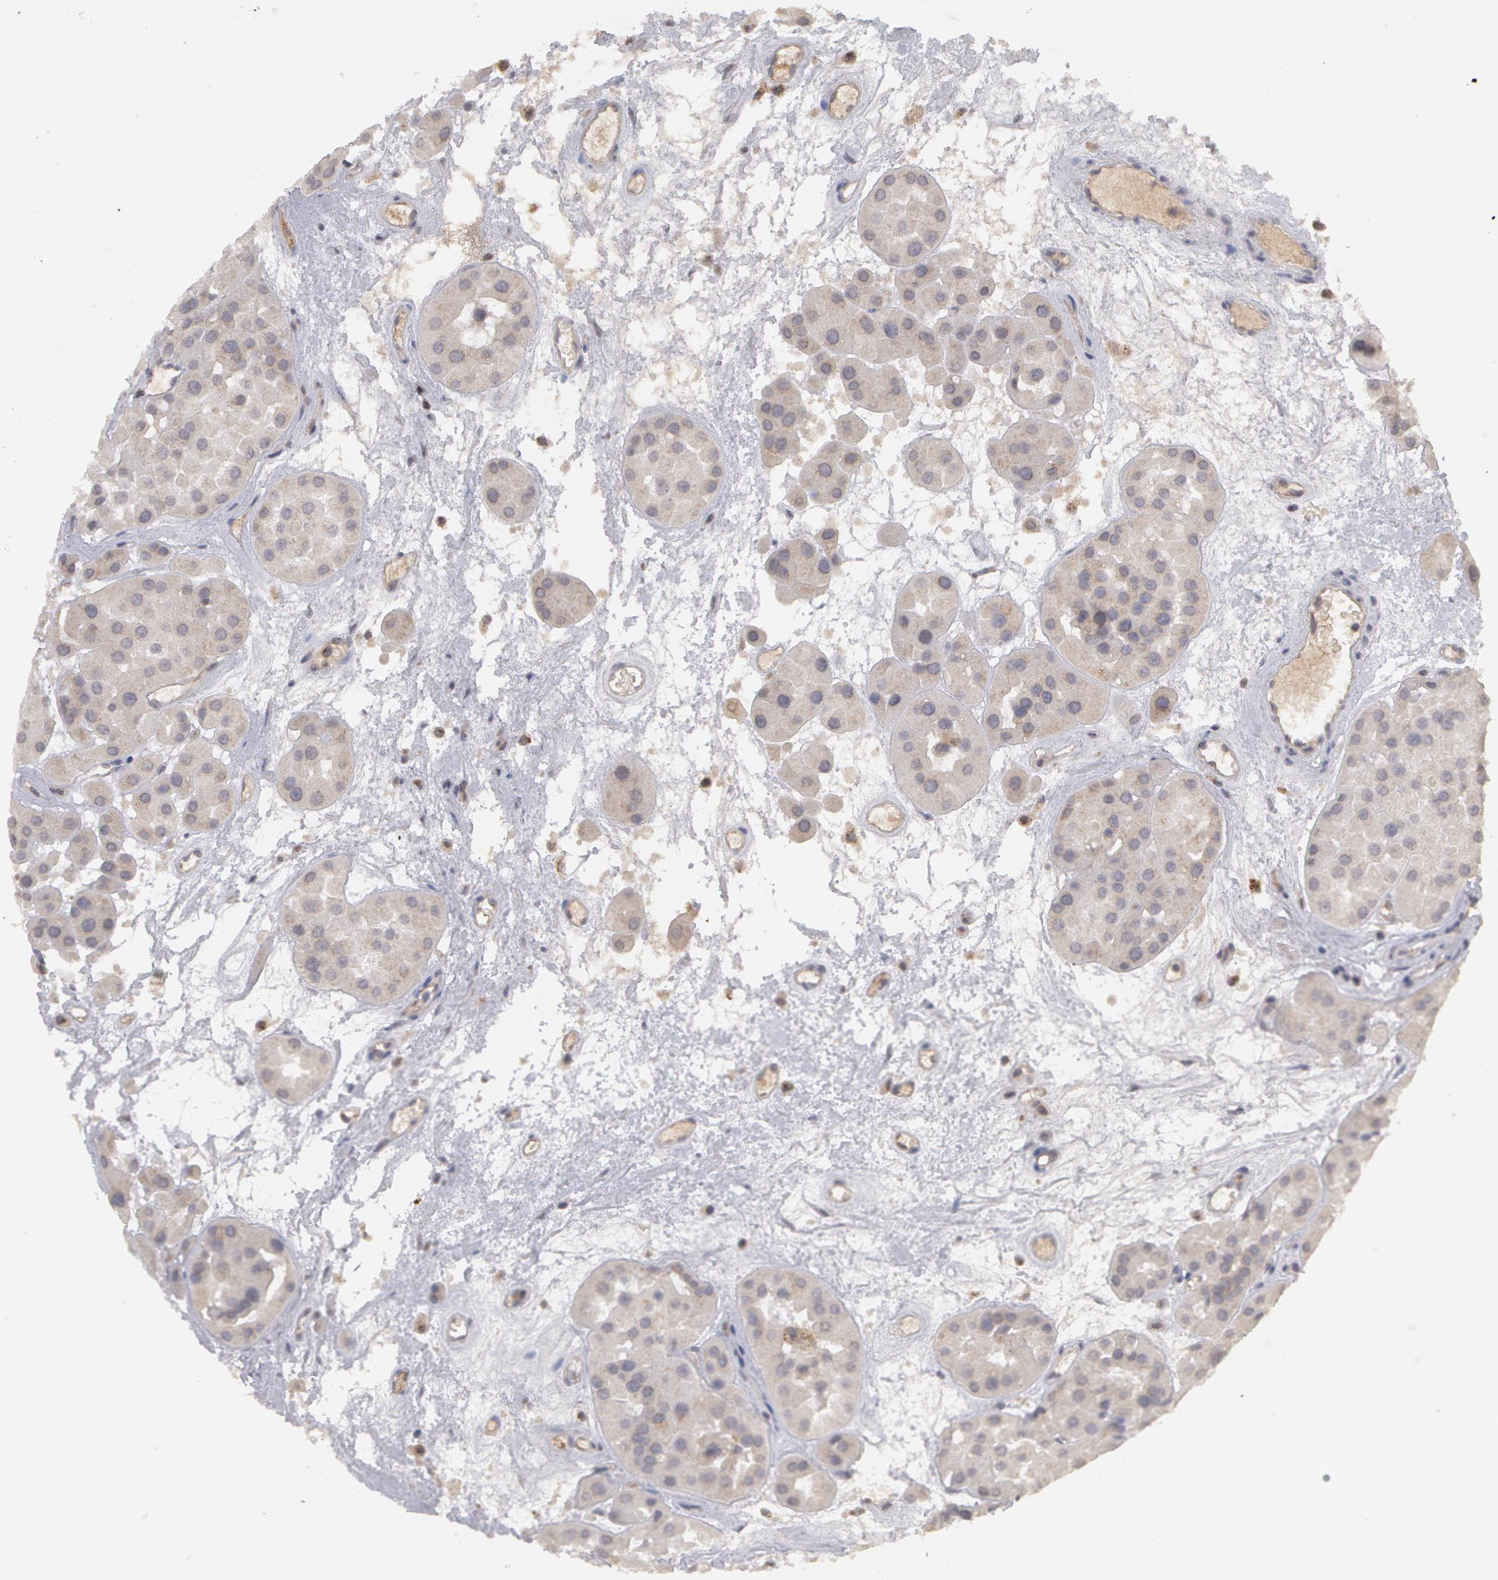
{"staining": {"intensity": "negative", "quantity": "none", "location": "none"}, "tissue": "renal cancer", "cell_type": "Tumor cells", "image_type": "cancer", "snomed": [{"axis": "morphology", "description": "Adenocarcinoma, uncertain malignant potential"}, {"axis": "topography", "description": "Kidney"}], "caption": "Renal cancer was stained to show a protein in brown. There is no significant positivity in tumor cells. (DAB immunohistochemistry (IHC), high magnification).", "gene": "STX5", "patient": {"sex": "male", "age": 63}}